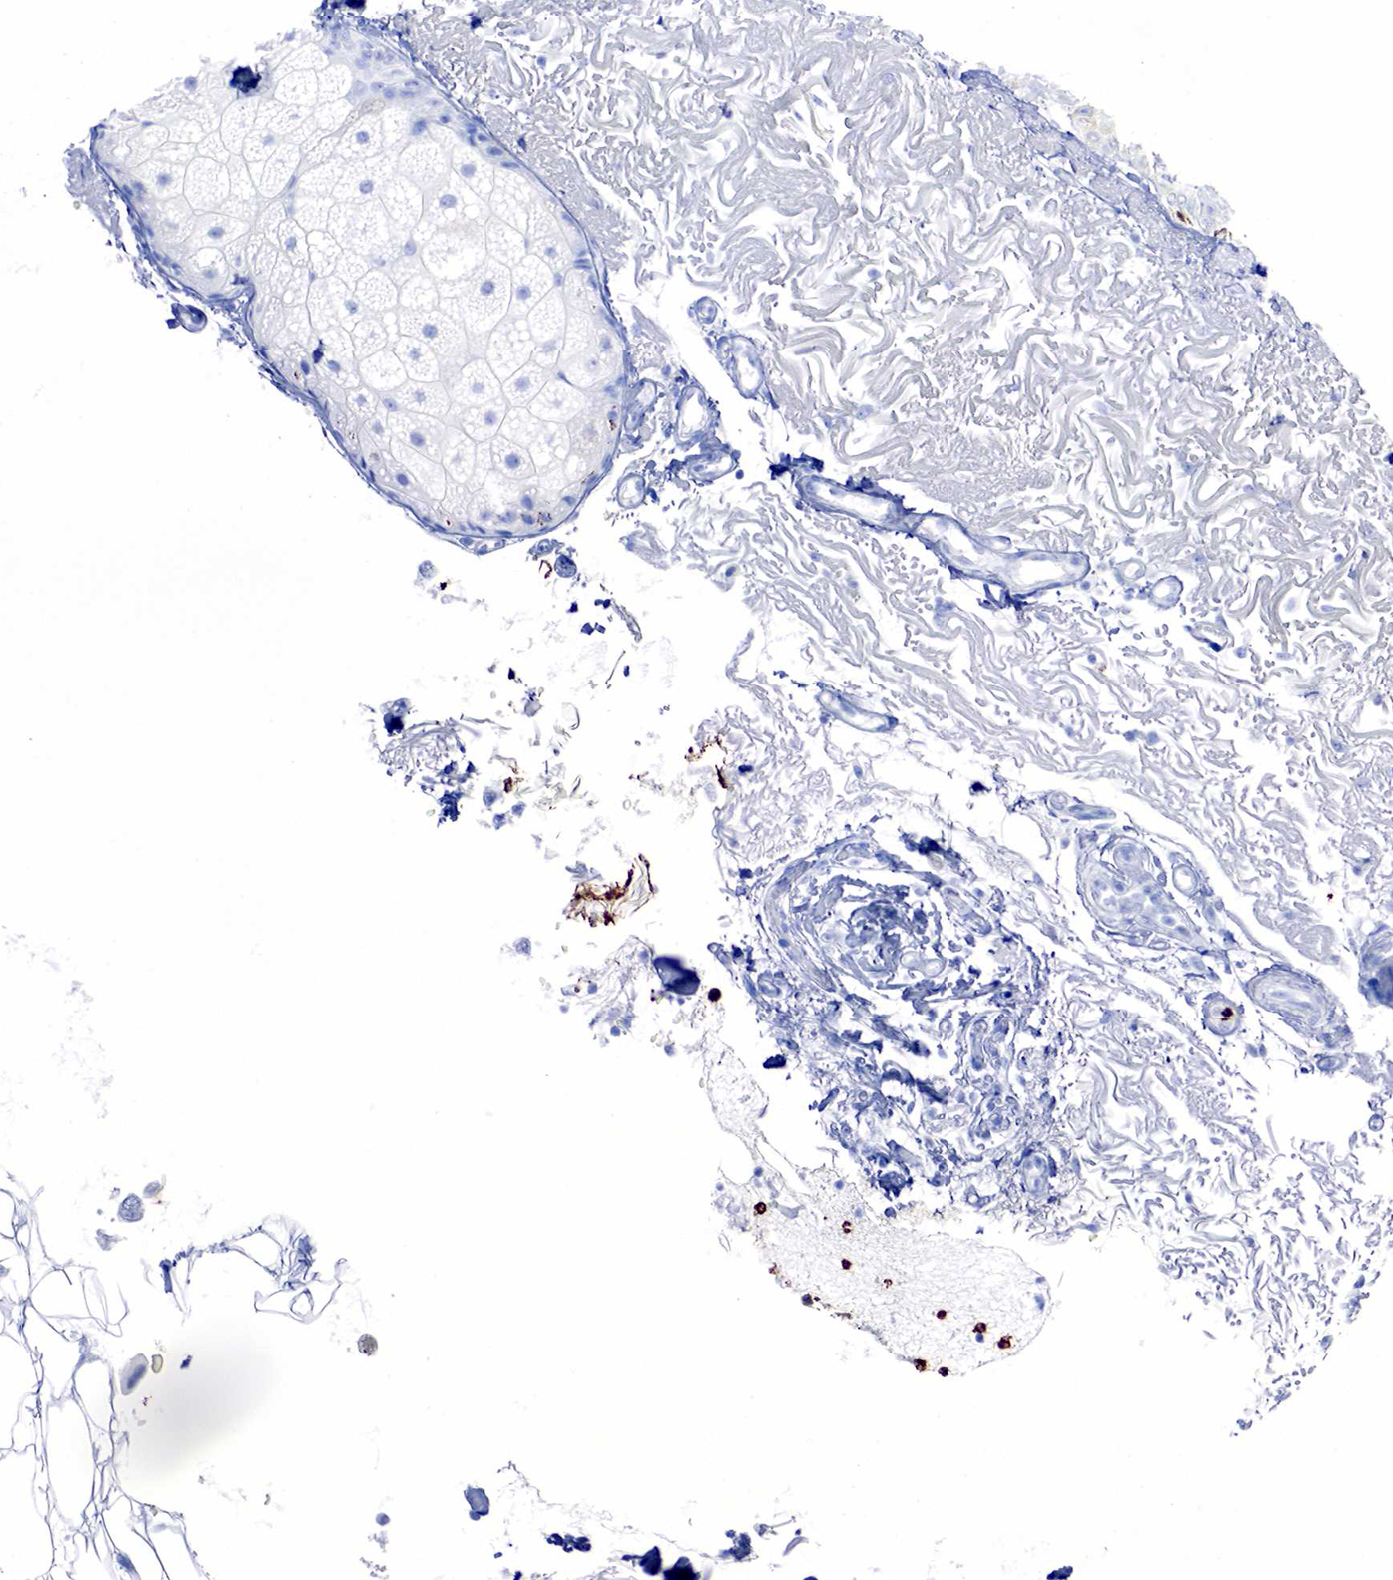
{"staining": {"intensity": "negative", "quantity": "none", "location": "none"}, "tissue": "skin", "cell_type": "Fibroblasts", "image_type": "normal", "snomed": [{"axis": "morphology", "description": "Normal tissue, NOS"}, {"axis": "topography", "description": "Skin"}], "caption": "Immunohistochemistry (IHC) micrograph of benign skin: skin stained with DAB (3,3'-diaminobenzidine) demonstrates no significant protein expression in fibroblasts.", "gene": "FUT4", "patient": {"sex": "female", "age": 90}}